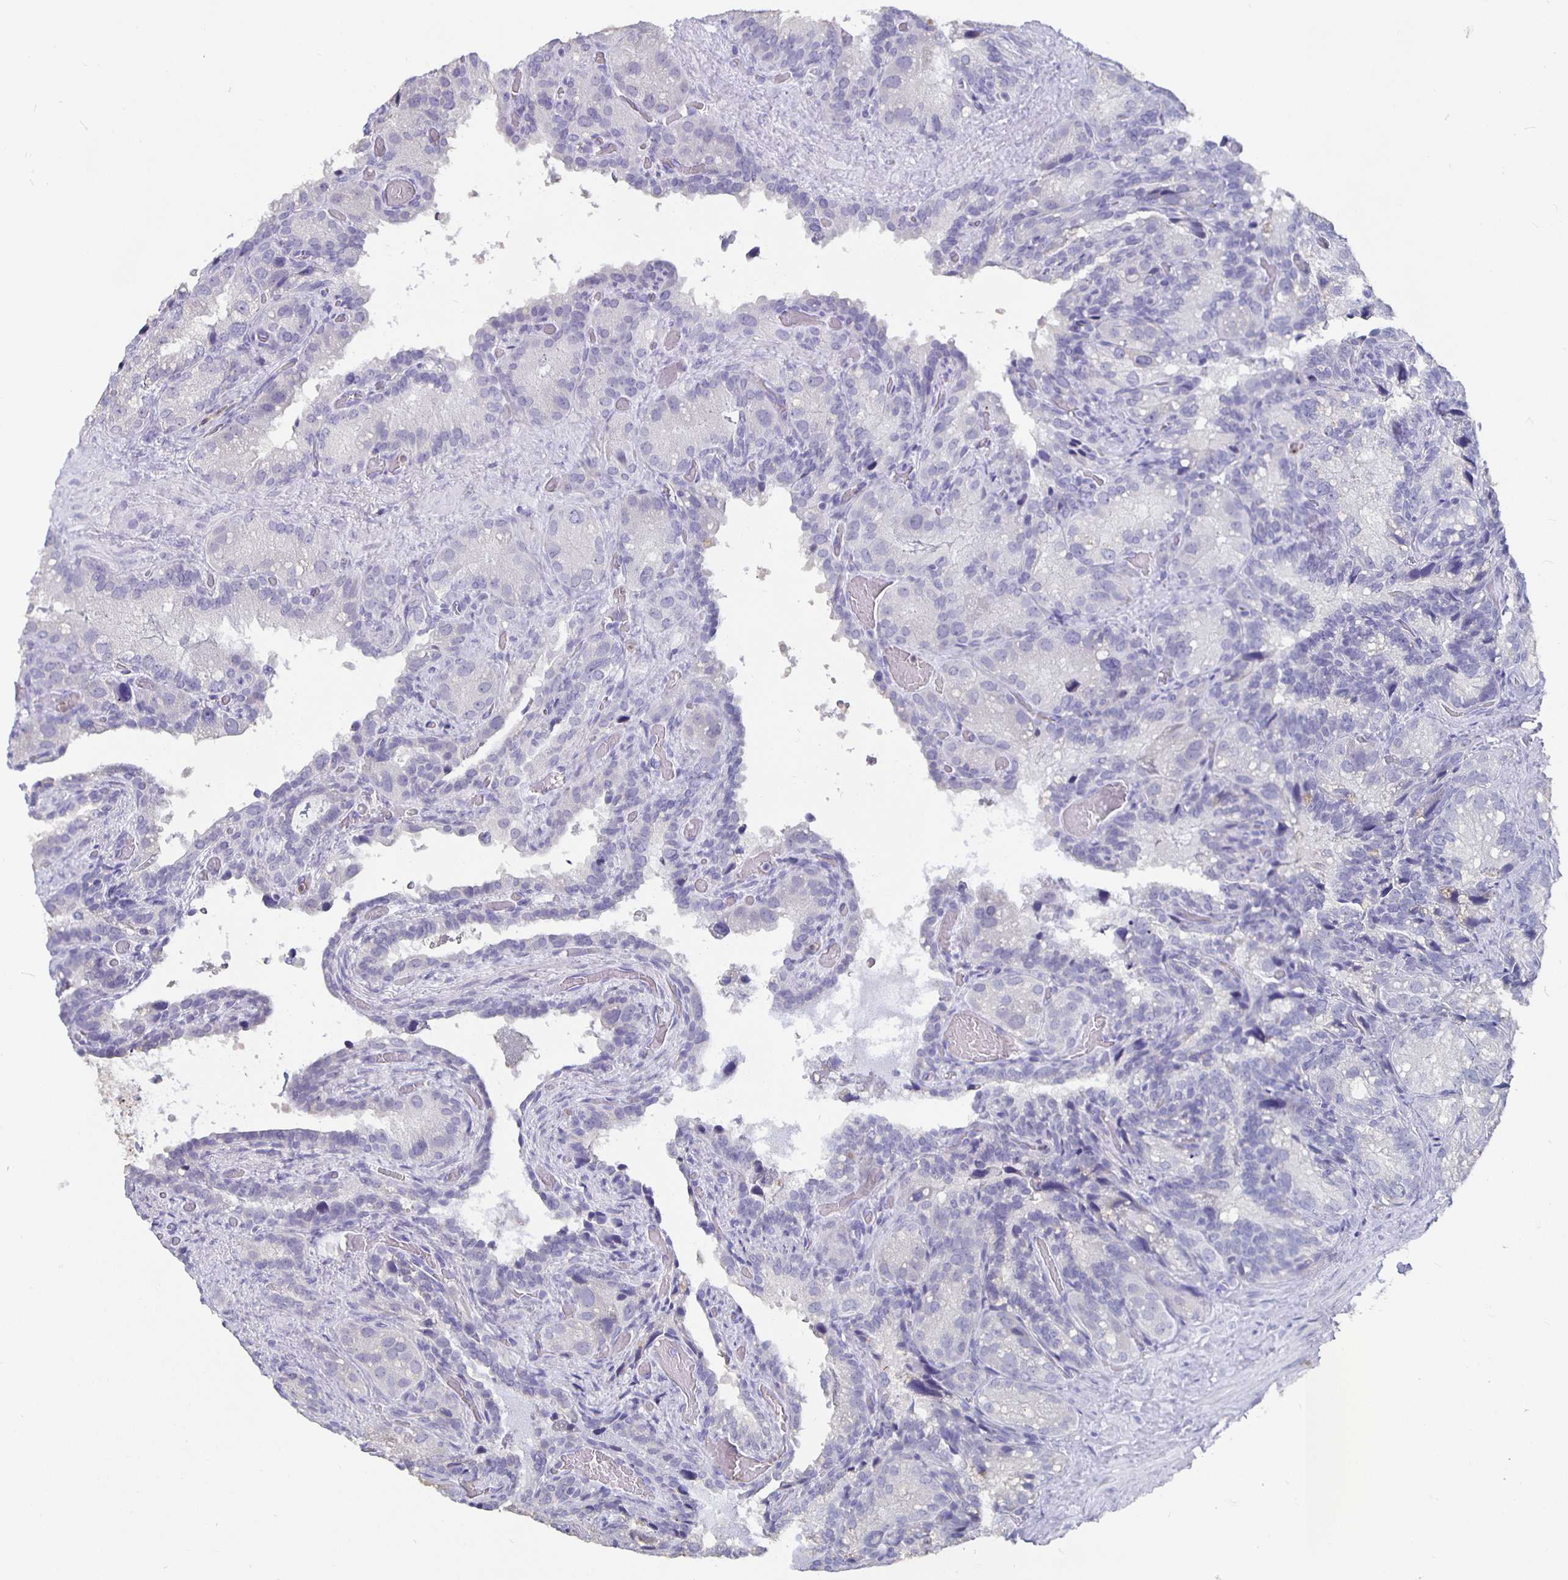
{"staining": {"intensity": "negative", "quantity": "none", "location": "none"}, "tissue": "seminal vesicle", "cell_type": "Glandular cells", "image_type": "normal", "snomed": [{"axis": "morphology", "description": "Normal tissue, NOS"}, {"axis": "topography", "description": "Seminal veicle"}], "caption": "DAB (3,3'-diaminobenzidine) immunohistochemical staining of benign human seminal vesicle displays no significant staining in glandular cells. Brightfield microscopy of immunohistochemistry (IHC) stained with DAB (3,3'-diaminobenzidine) (brown) and hematoxylin (blue), captured at high magnification.", "gene": "GPX4", "patient": {"sex": "male", "age": 60}}